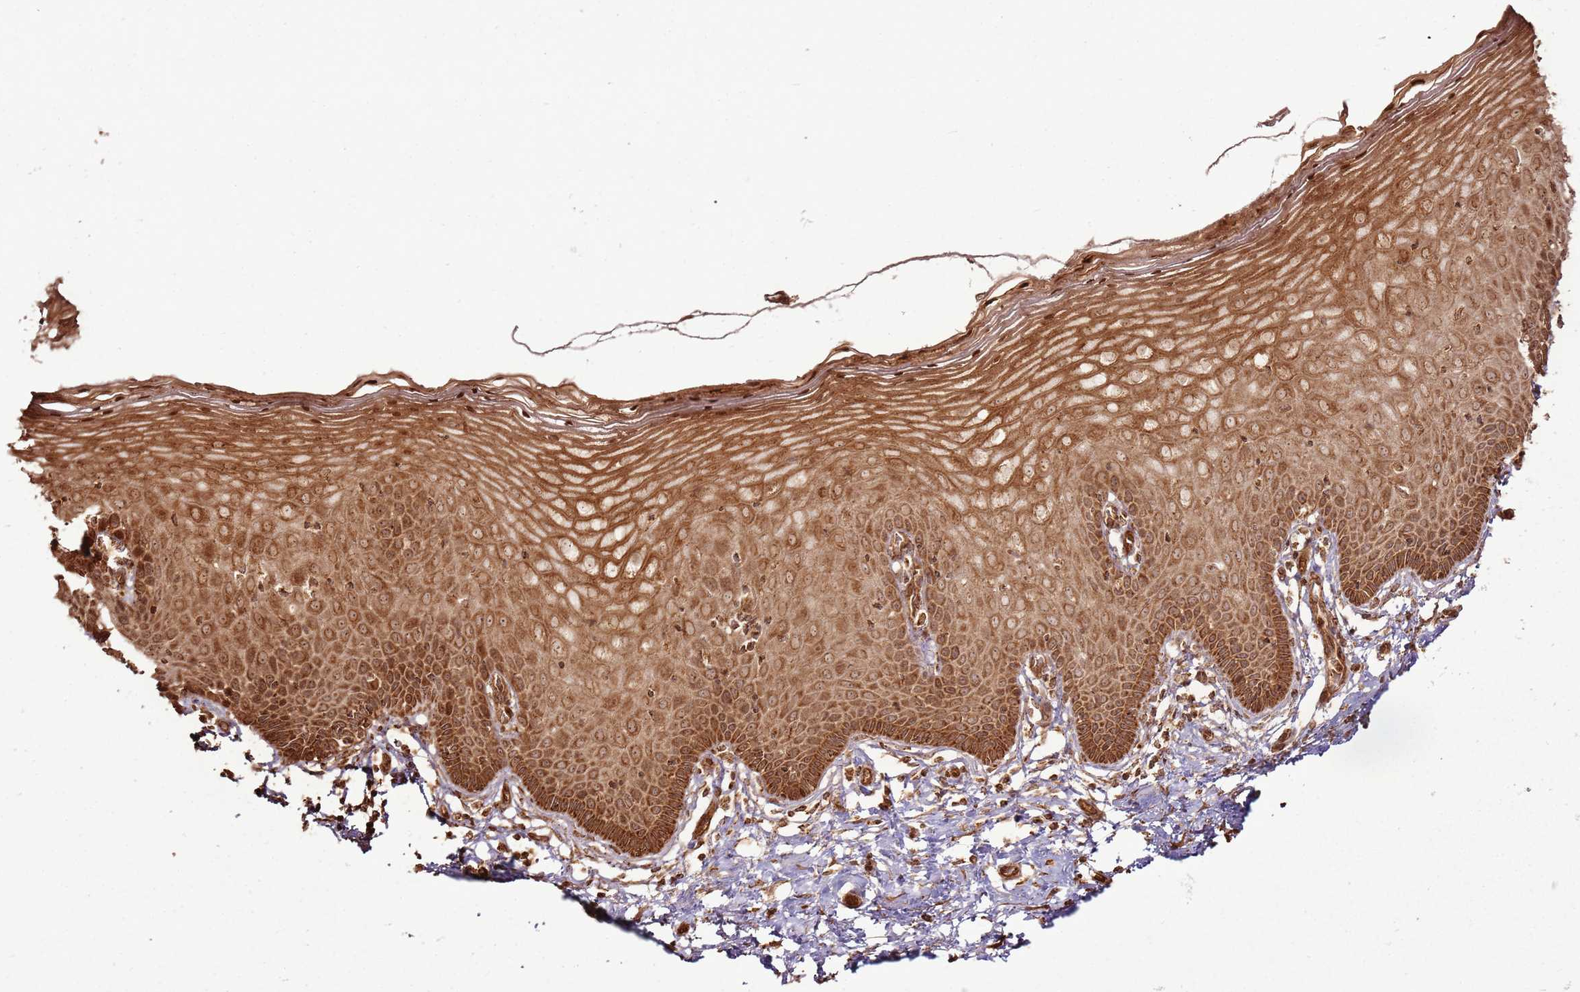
{"staining": {"intensity": "moderate", "quantity": ">75%", "location": "cytoplasmic/membranous"}, "tissue": "cervix", "cell_type": "Glandular cells", "image_type": "normal", "snomed": [{"axis": "morphology", "description": "Normal tissue, NOS"}, {"axis": "topography", "description": "Cervix"}], "caption": "A brown stain shows moderate cytoplasmic/membranous positivity of a protein in glandular cells of unremarkable cervix.", "gene": "MRPS6", "patient": {"sex": "female", "age": 36}}